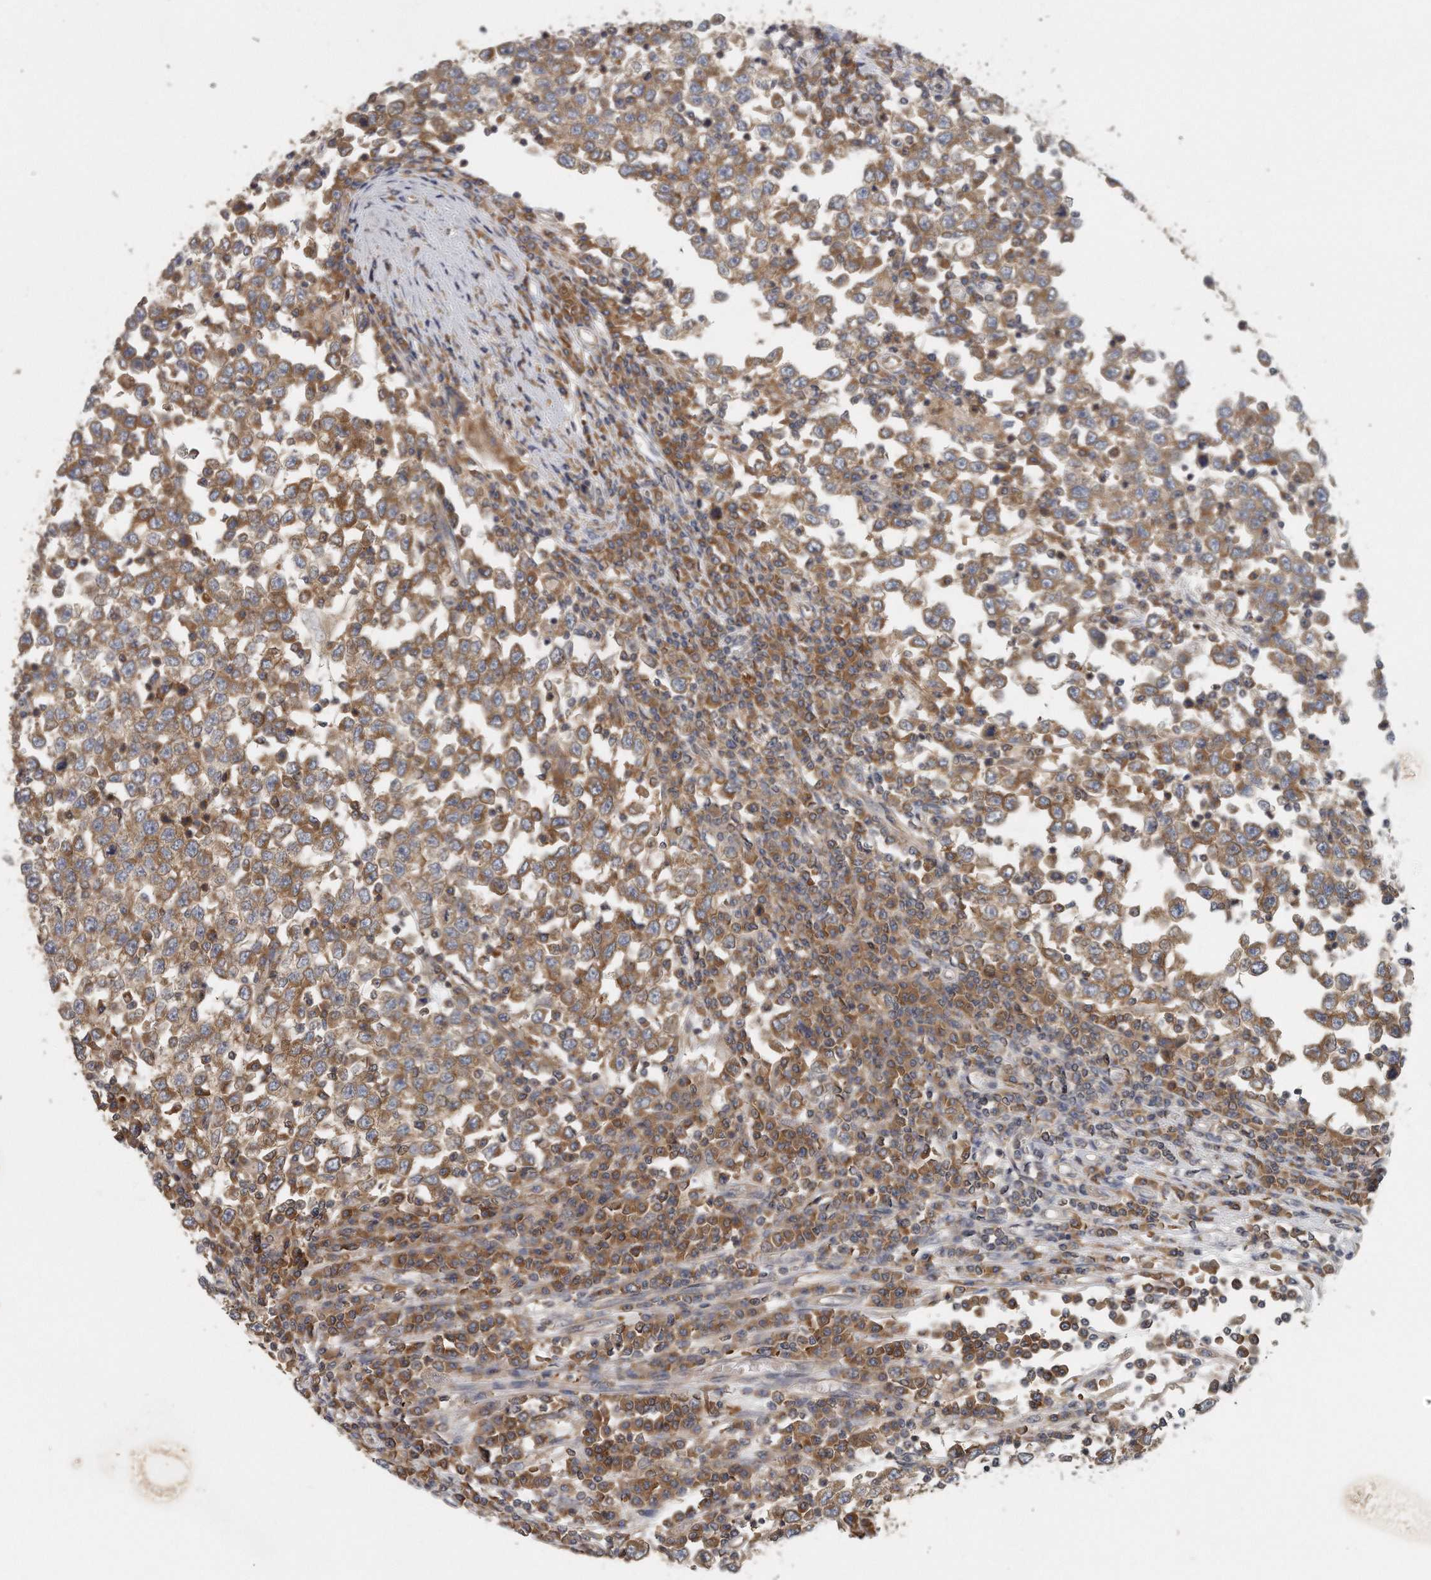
{"staining": {"intensity": "moderate", "quantity": ">75%", "location": "cytoplasmic/membranous"}, "tissue": "testis cancer", "cell_type": "Tumor cells", "image_type": "cancer", "snomed": [{"axis": "morphology", "description": "Seminoma, NOS"}, {"axis": "topography", "description": "Testis"}], "caption": "A brown stain highlights moderate cytoplasmic/membranous positivity of a protein in human testis cancer tumor cells.", "gene": "EIF3I", "patient": {"sex": "male", "age": 65}}